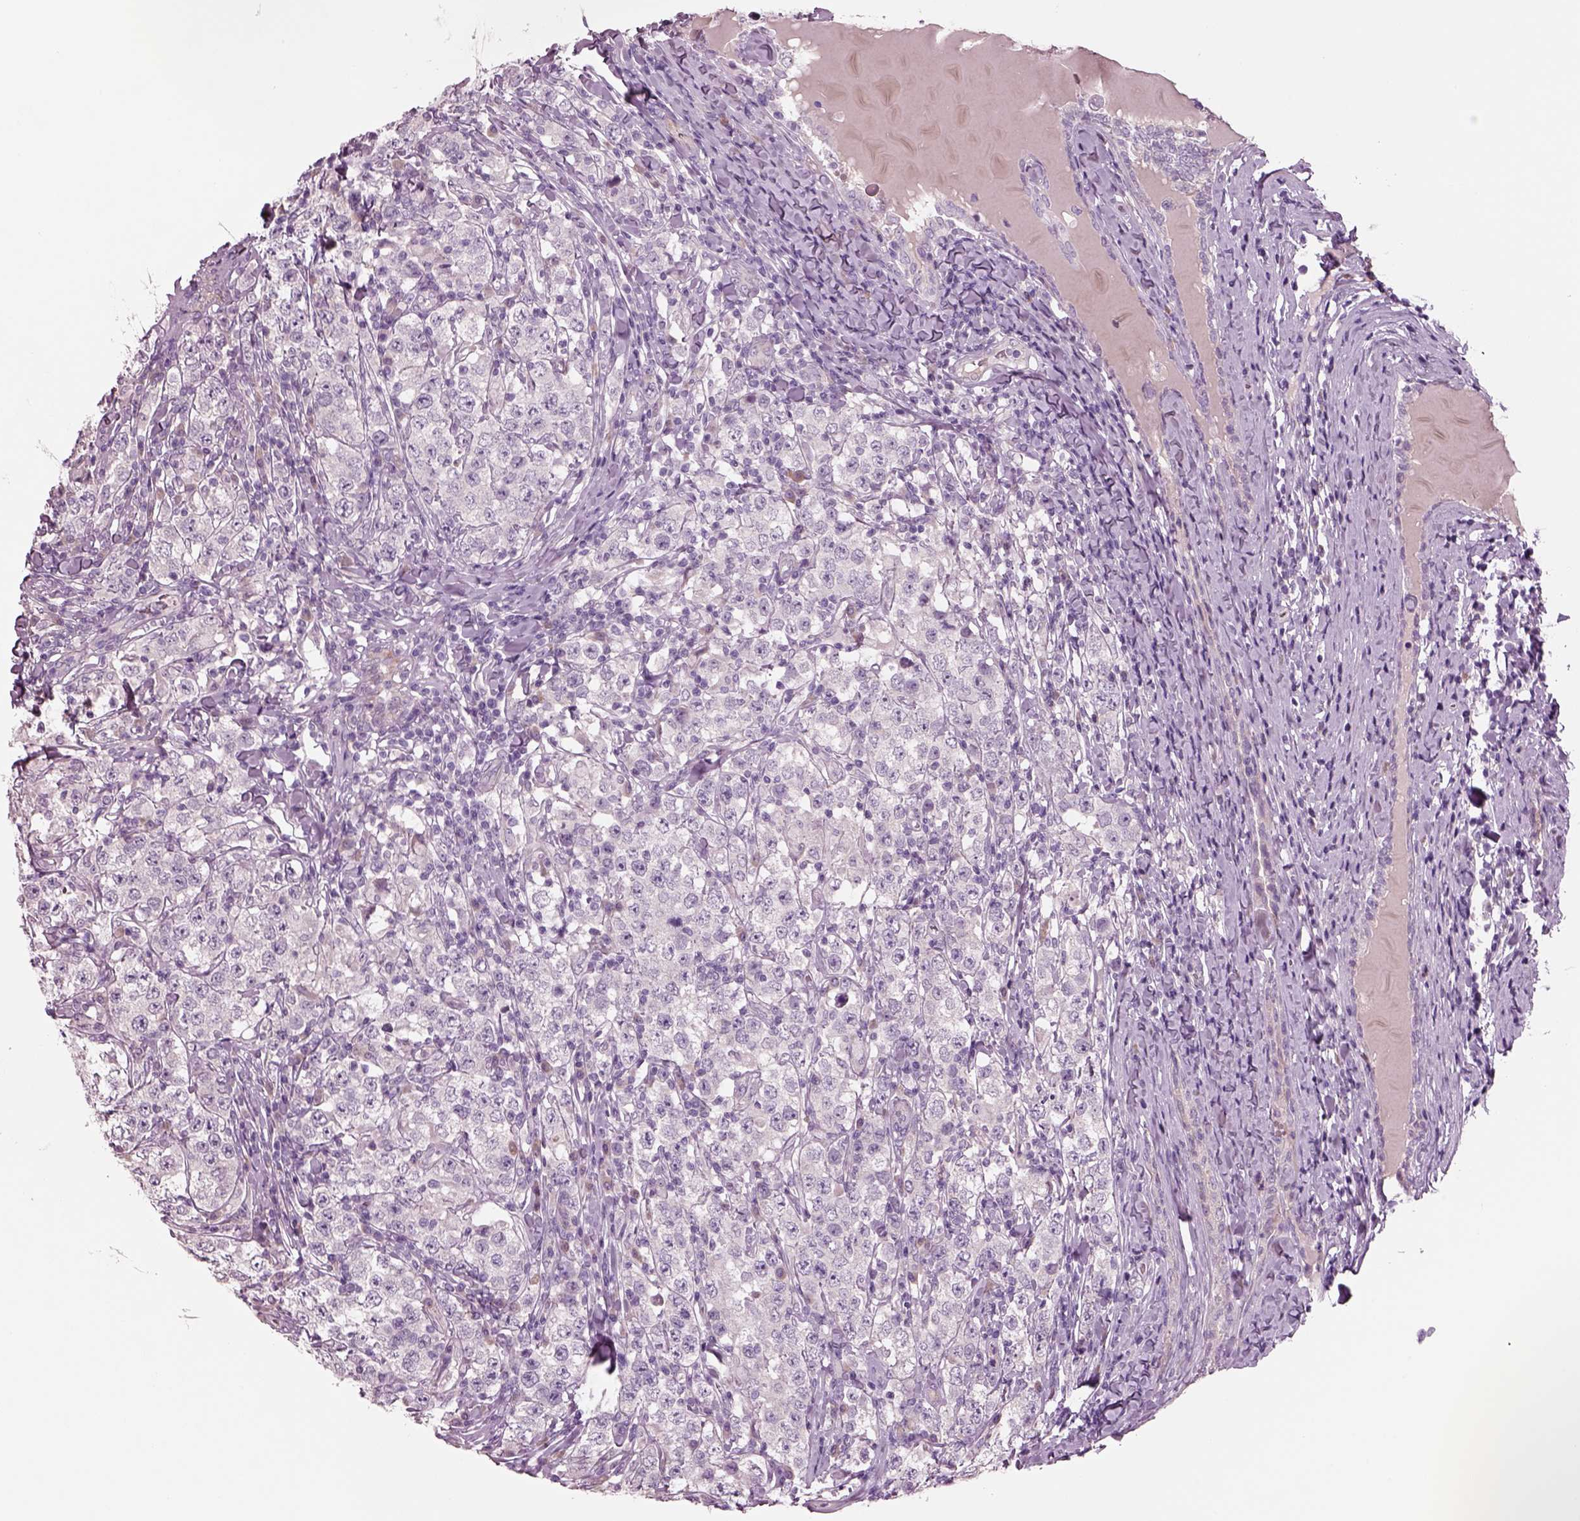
{"staining": {"intensity": "negative", "quantity": "none", "location": "none"}, "tissue": "testis cancer", "cell_type": "Tumor cells", "image_type": "cancer", "snomed": [{"axis": "morphology", "description": "Seminoma, NOS"}, {"axis": "morphology", "description": "Carcinoma, Embryonal, NOS"}, {"axis": "topography", "description": "Testis"}], "caption": "This histopathology image is of testis cancer (embryonal carcinoma) stained with immunohistochemistry to label a protein in brown with the nuclei are counter-stained blue. There is no positivity in tumor cells.", "gene": "PLPP7", "patient": {"sex": "male", "age": 41}}